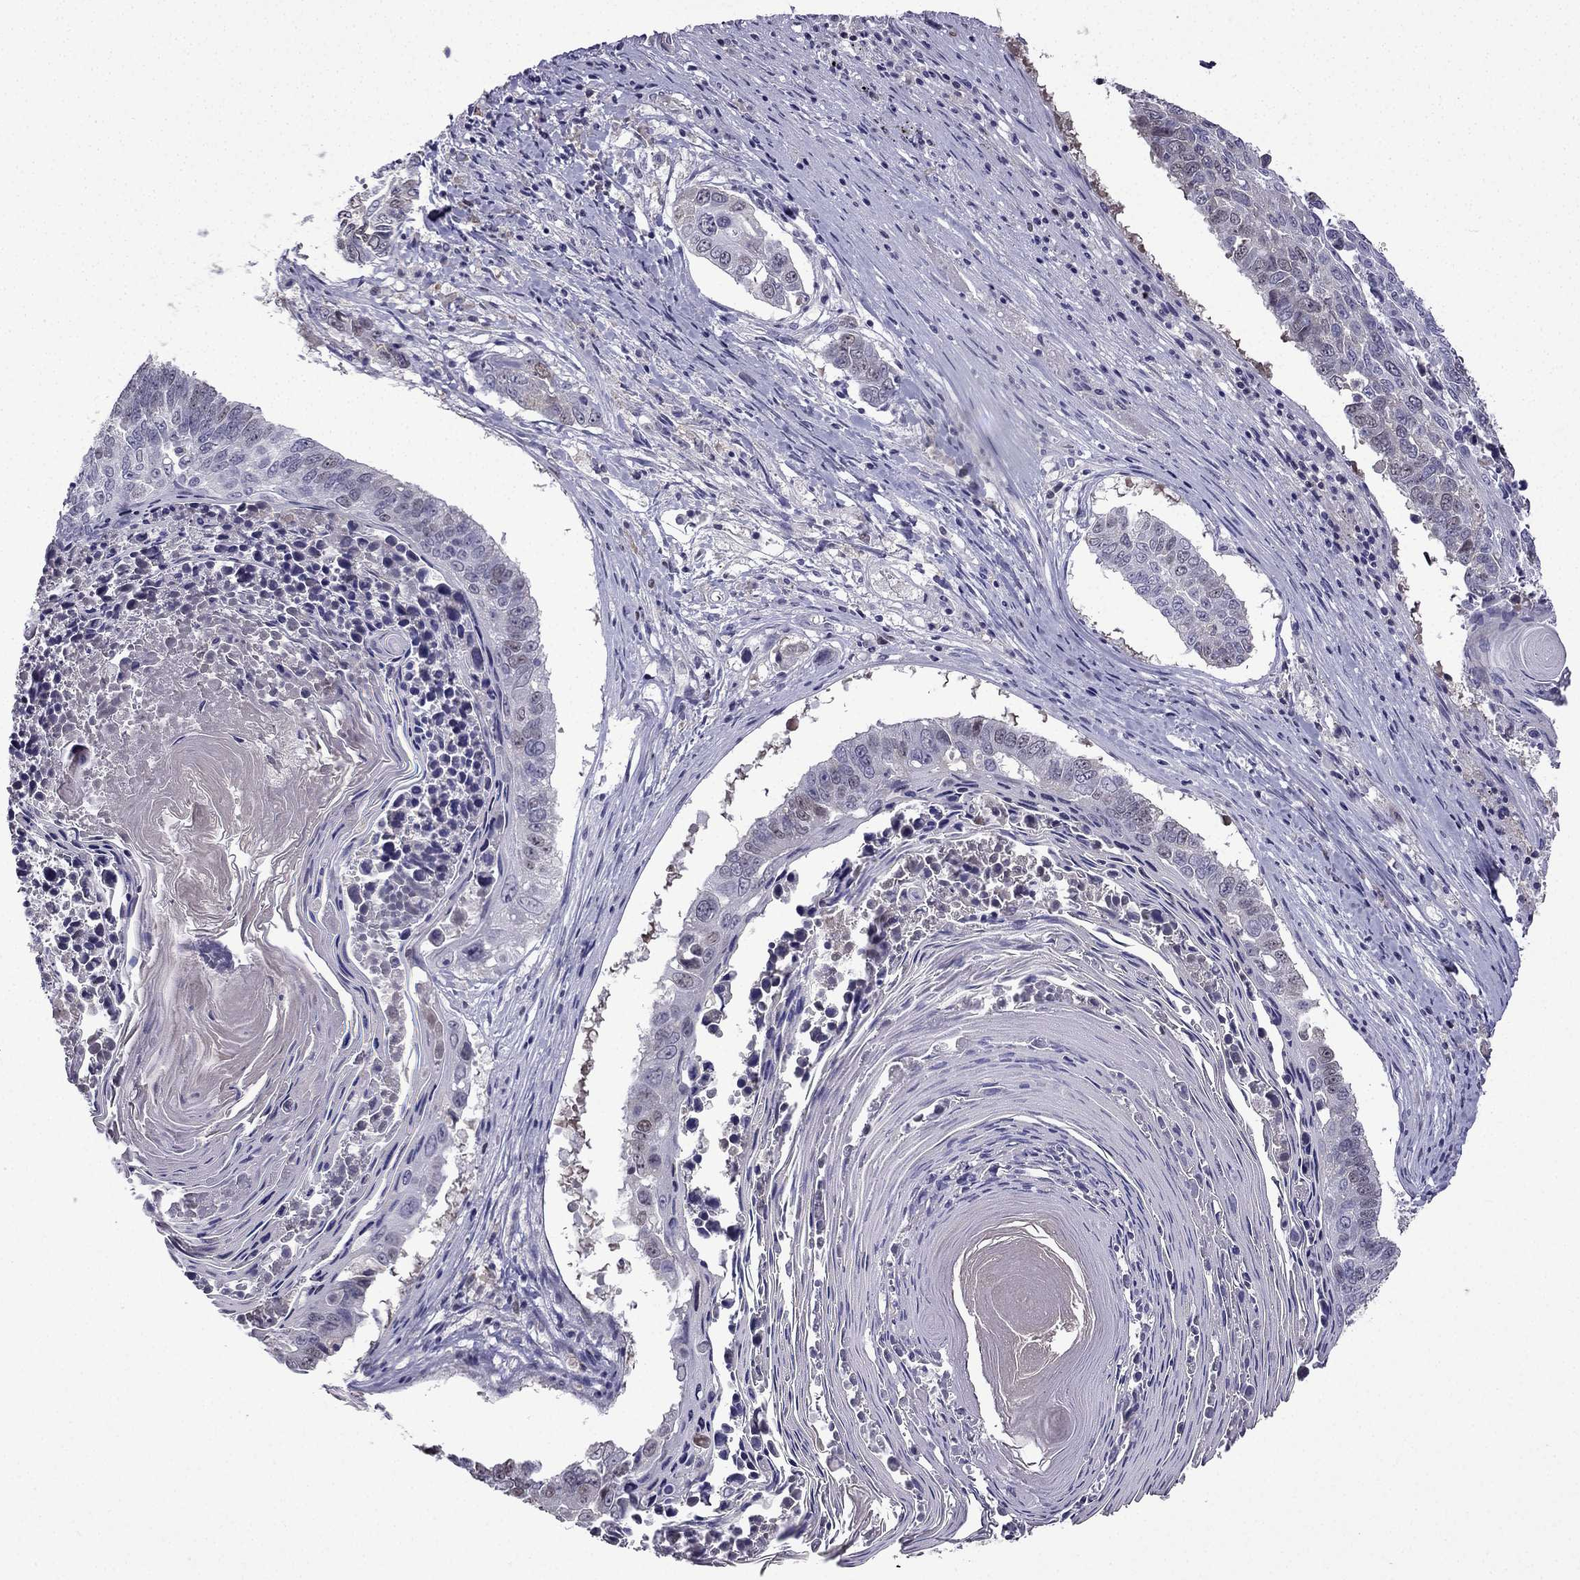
{"staining": {"intensity": "weak", "quantity": "<25%", "location": "nuclear"}, "tissue": "lung cancer", "cell_type": "Tumor cells", "image_type": "cancer", "snomed": [{"axis": "morphology", "description": "Squamous cell carcinoma, NOS"}, {"axis": "topography", "description": "Lung"}], "caption": "The photomicrograph displays no staining of tumor cells in lung cancer.", "gene": "UHRF1", "patient": {"sex": "male", "age": 73}}